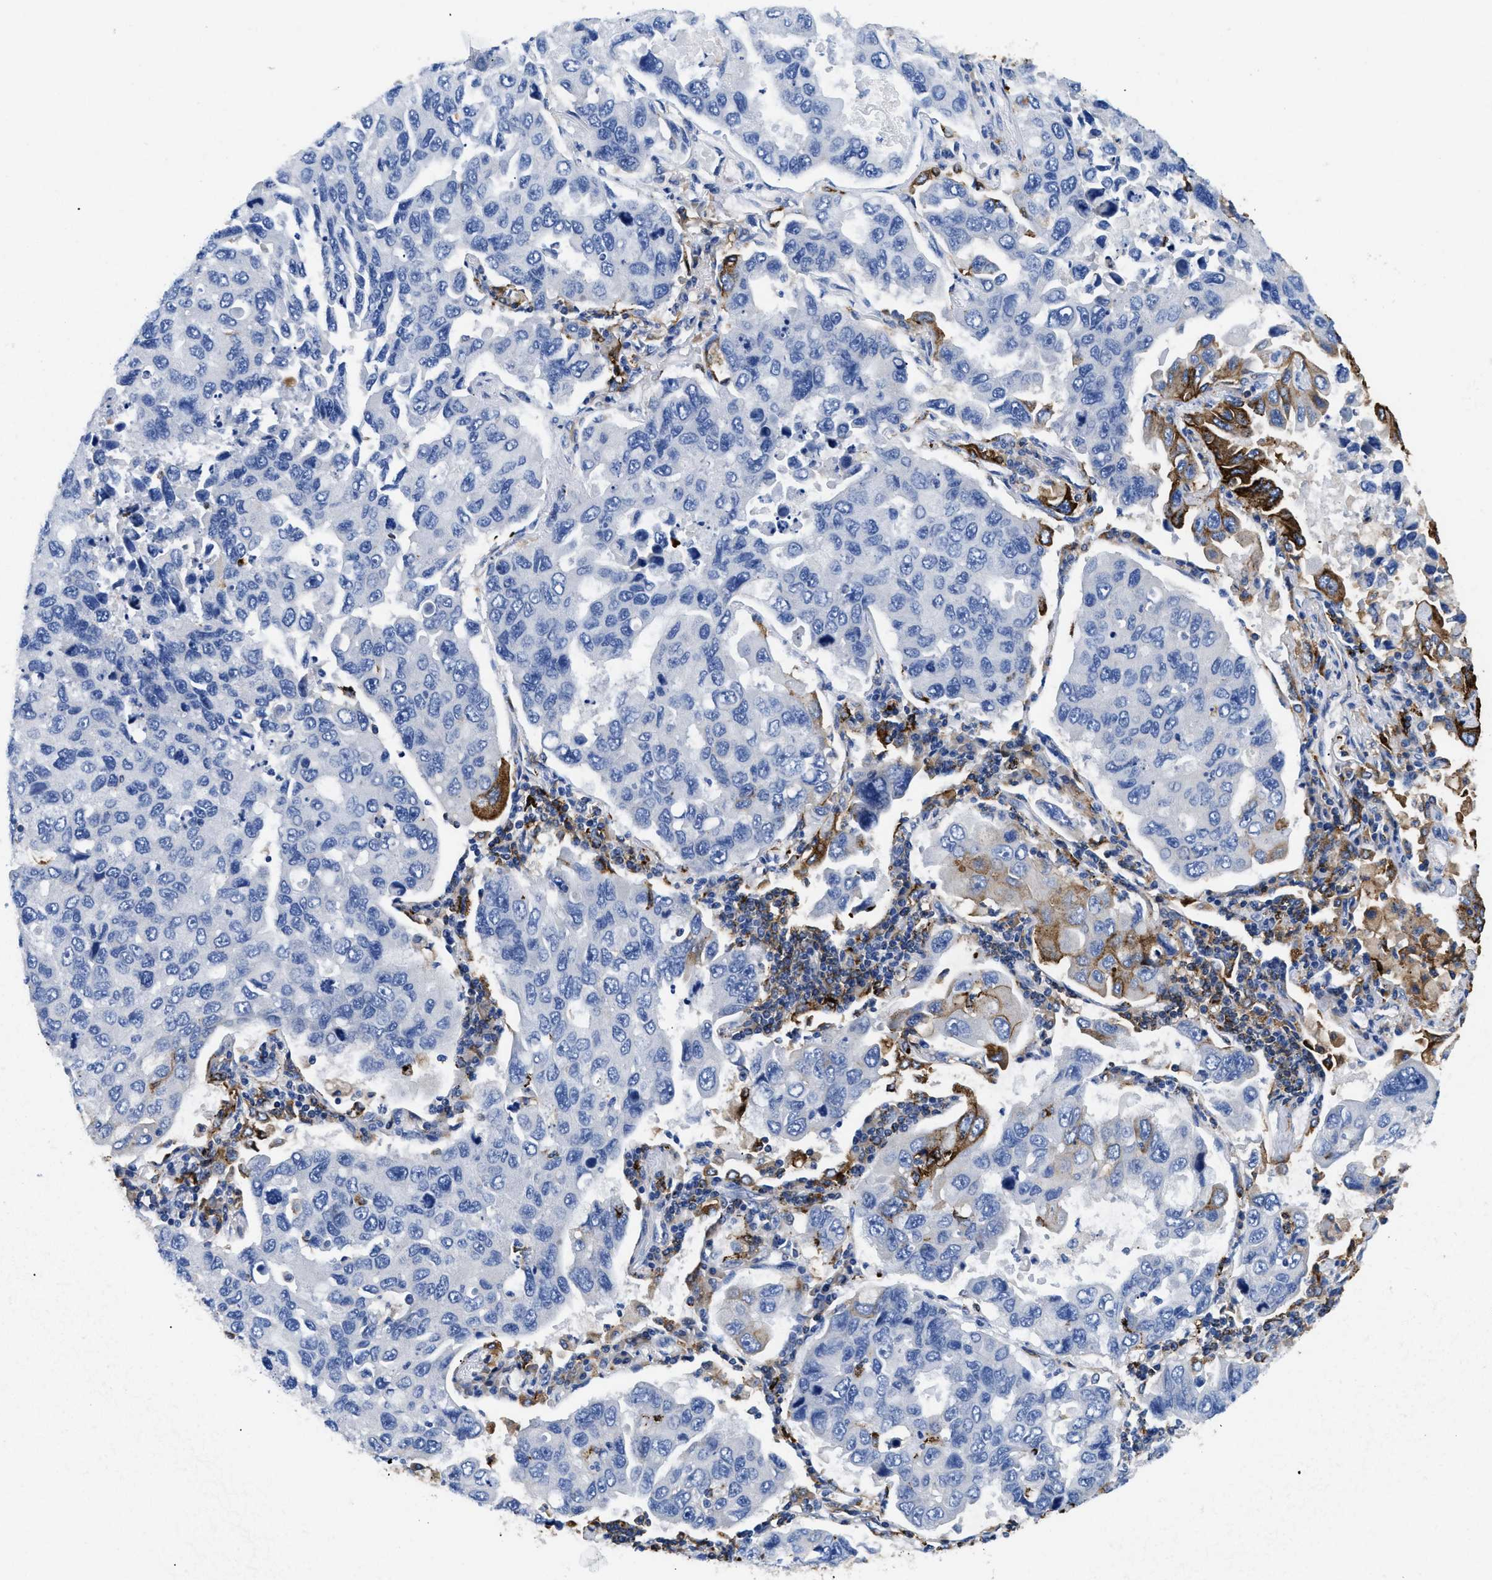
{"staining": {"intensity": "strong", "quantity": "<25%", "location": "cytoplasmic/membranous"}, "tissue": "lung cancer", "cell_type": "Tumor cells", "image_type": "cancer", "snomed": [{"axis": "morphology", "description": "Adenocarcinoma, NOS"}, {"axis": "topography", "description": "Lung"}], "caption": "Protein expression analysis of lung cancer (adenocarcinoma) shows strong cytoplasmic/membranous staining in approximately <25% of tumor cells. (brown staining indicates protein expression, while blue staining denotes nuclei).", "gene": "HLA-DPA1", "patient": {"sex": "male", "age": 64}}